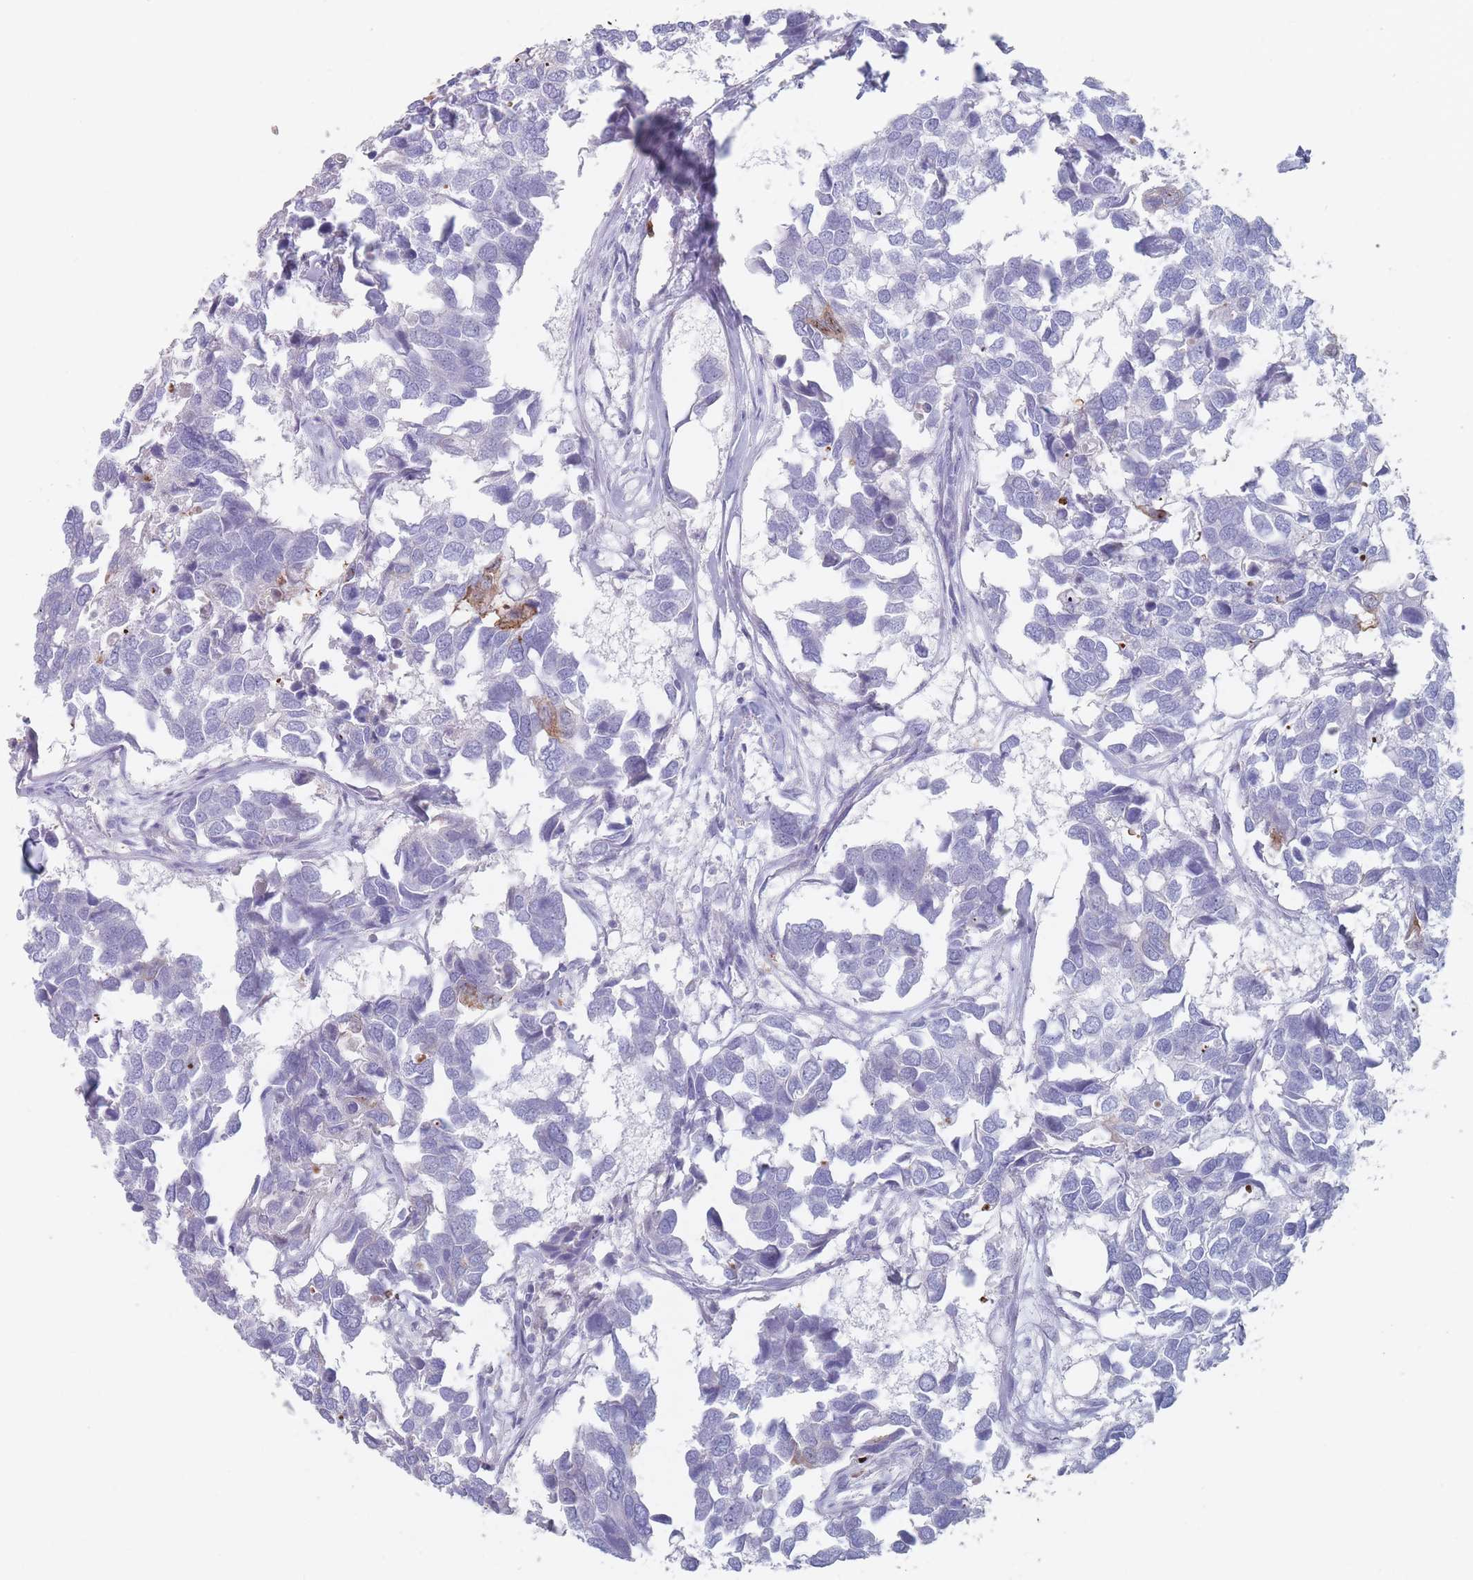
{"staining": {"intensity": "negative", "quantity": "none", "location": "none"}, "tissue": "breast cancer", "cell_type": "Tumor cells", "image_type": "cancer", "snomed": [{"axis": "morphology", "description": "Duct carcinoma"}, {"axis": "topography", "description": "Breast"}], "caption": "Breast intraductal carcinoma was stained to show a protein in brown. There is no significant positivity in tumor cells.", "gene": "ATP1A3", "patient": {"sex": "female", "age": 83}}